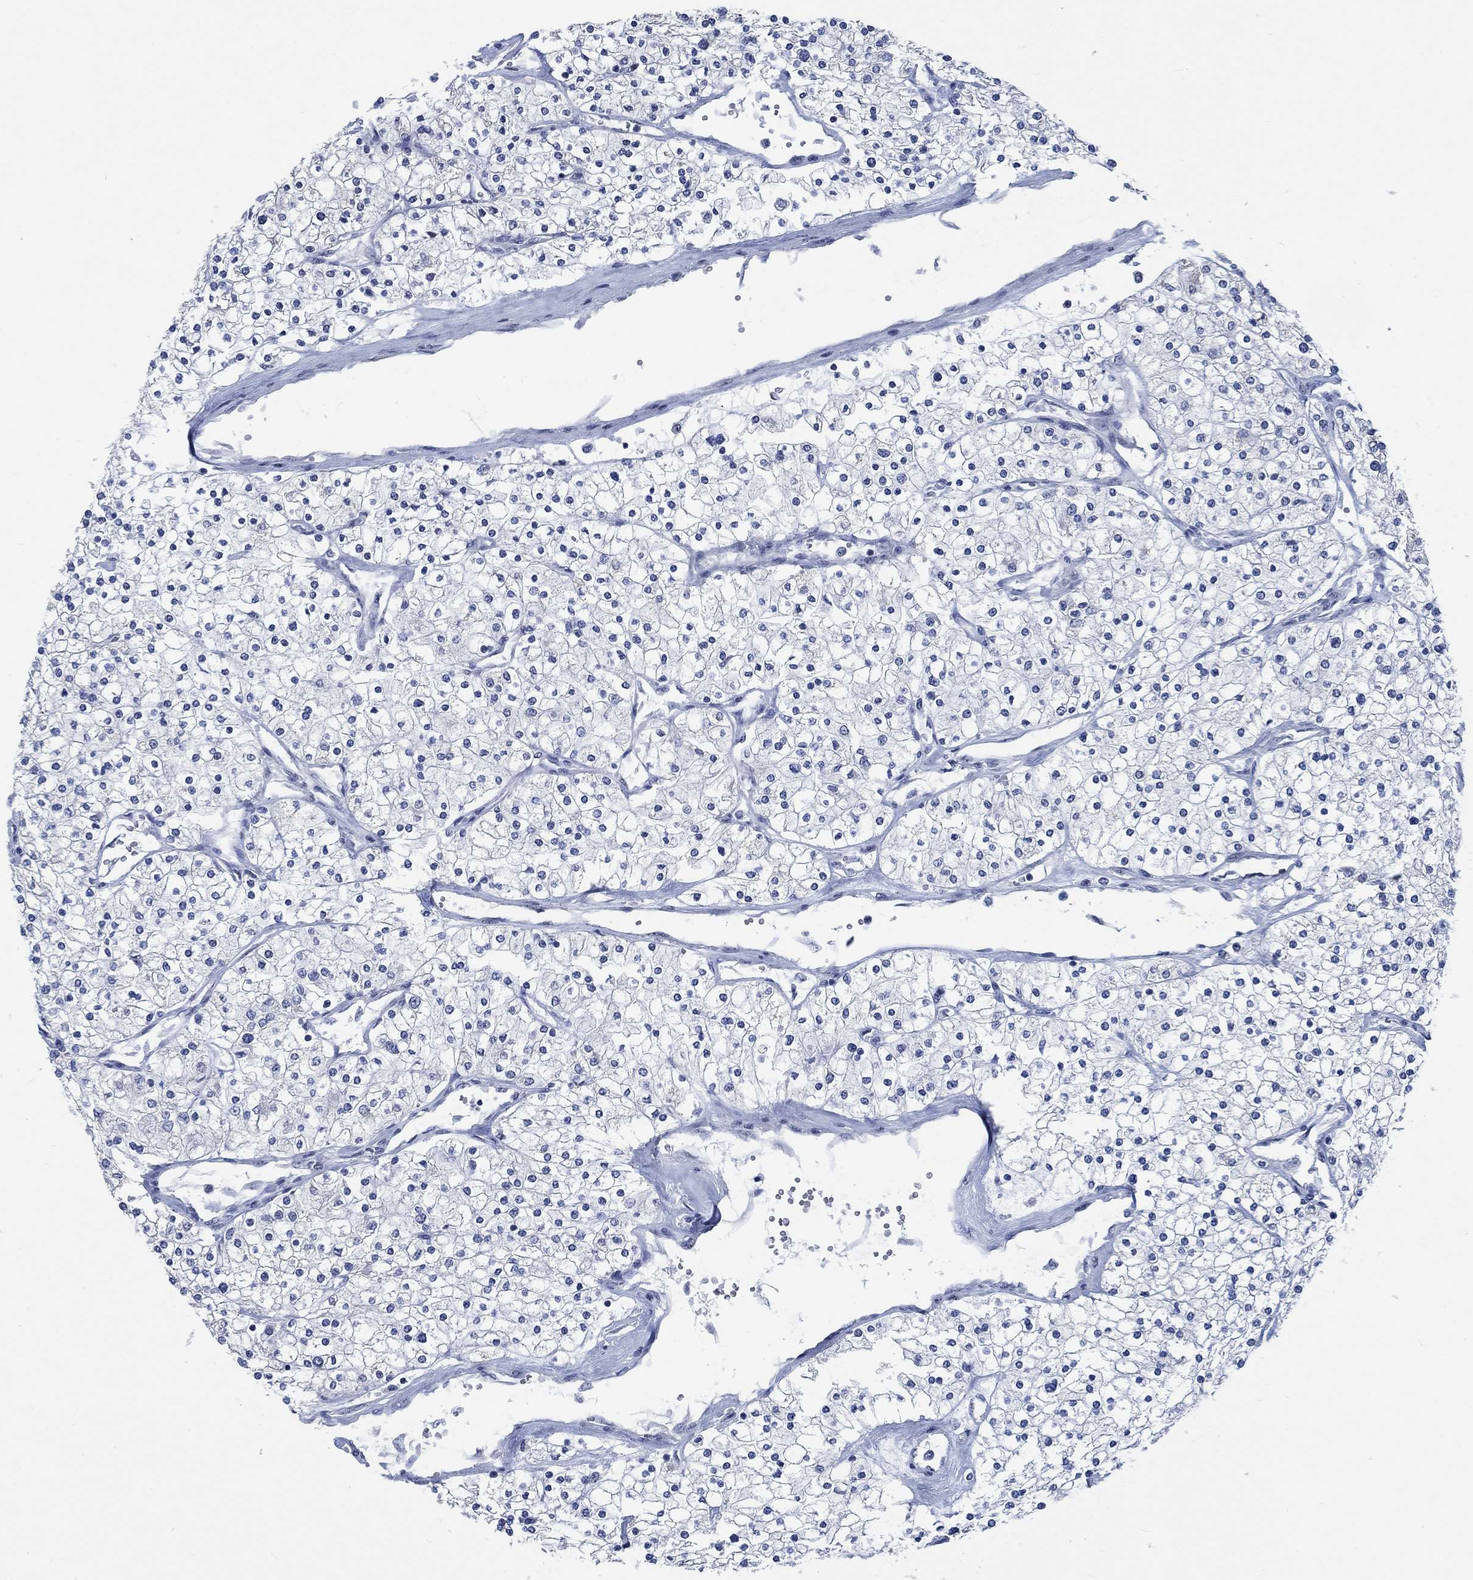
{"staining": {"intensity": "negative", "quantity": "none", "location": "none"}, "tissue": "renal cancer", "cell_type": "Tumor cells", "image_type": "cancer", "snomed": [{"axis": "morphology", "description": "Adenocarcinoma, NOS"}, {"axis": "topography", "description": "Kidney"}], "caption": "High magnification brightfield microscopy of adenocarcinoma (renal) stained with DAB (3,3'-diaminobenzidine) (brown) and counterstained with hematoxylin (blue): tumor cells show no significant staining. The staining is performed using DAB (3,3'-diaminobenzidine) brown chromogen with nuclei counter-stained in using hematoxylin.", "gene": "OBSCN", "patient": {"sex": "male", "age": 80}}